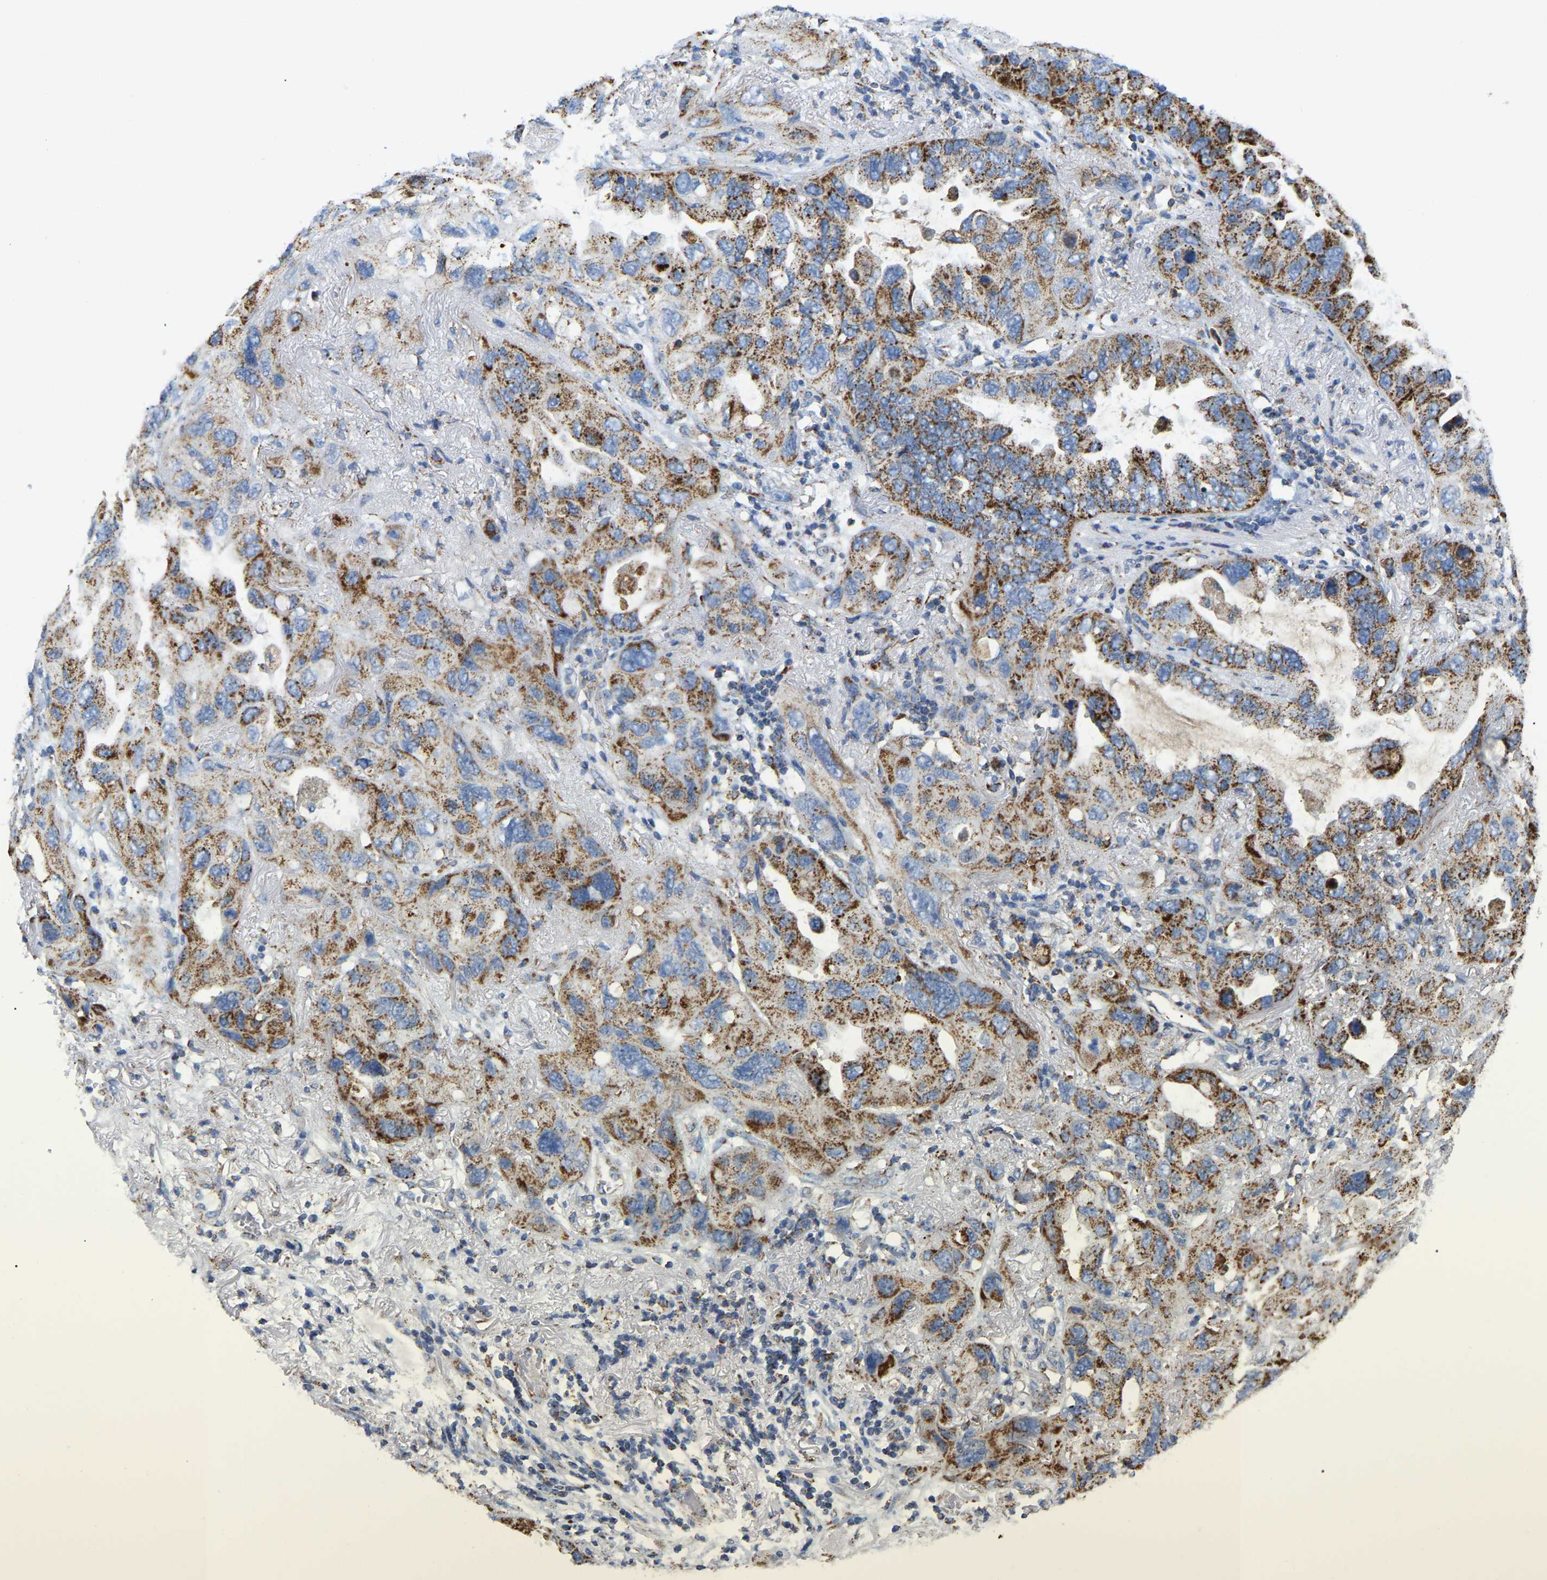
{"staining": {"intensity": "moderate", "quantity": ">75%", "location": "cytoplasmic/membranous"}, "tissue": "lung cancer", "cell_type": "Tumor cells", "image_type": "cancer", "snomed": [{"axis": "morphology", "description": "Squamous cell carcinoma, NOS"}, {"axis": "topography", "description": "Lung"}], "caption": "This photomicrograph reveals IHC staining of human squamous cell carcinoma (lung), with medium moderate cytoplasmic/membranous staining in about >75% of tumor cells.", "gene": "HIBADH", "patient": {"sex": "female", "age": 73}}